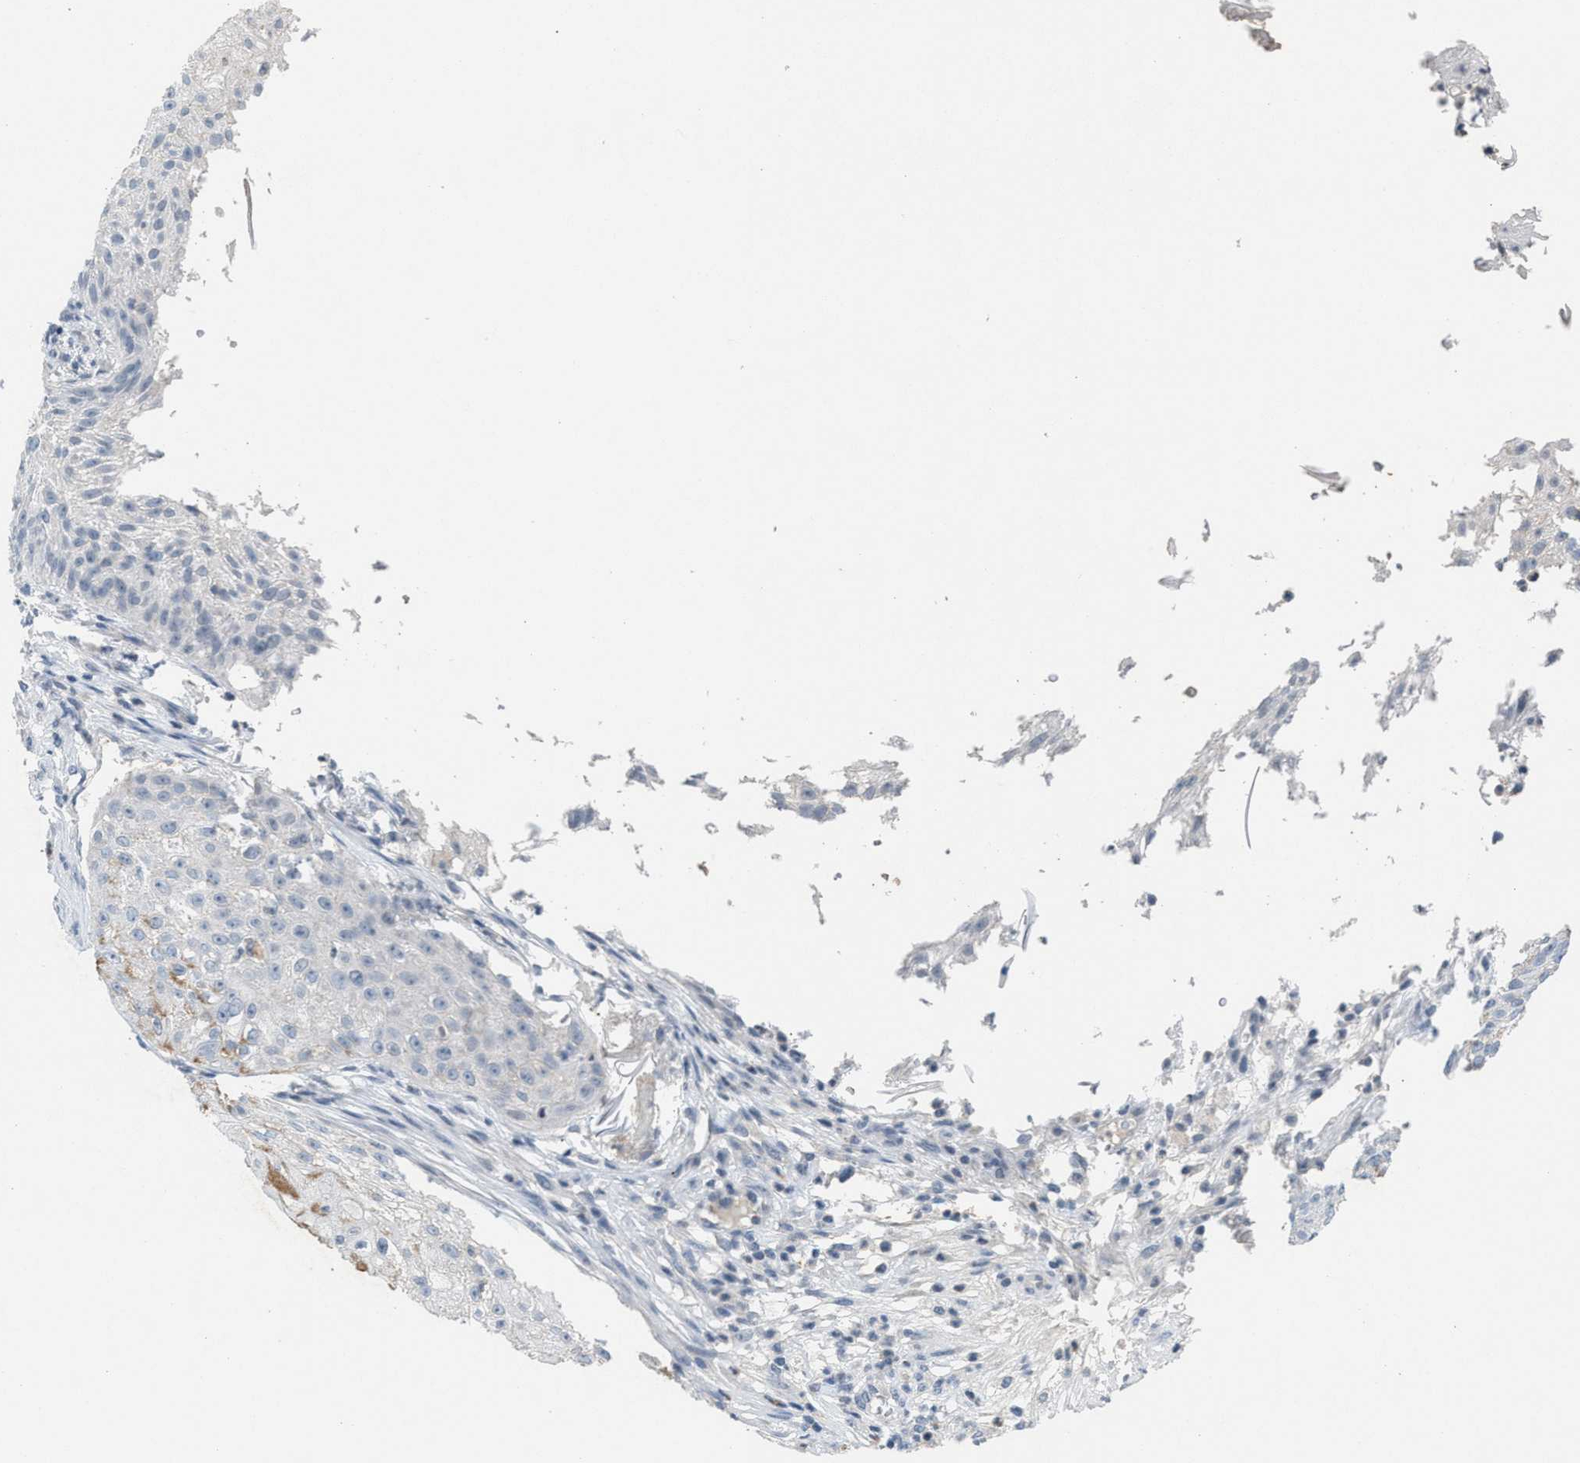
{"staining": {"intensity": "negative", "quantity": "none", "location": "none"}, "tissue": "skin cancer", "cell_type": "Tumor cells", "image_type": "cancer", "snomed": [{"axis": "morphology", "description": "Squamous cell carcinoma, NOS"}, {"axis": "topography", "description": "Skin"}], "caption": "Immunohistochemical staining of human squamous cell carcinoma (skin) reveals no significant expression in tumor cells.", "gene": "SLC5A5", "patient": {"sex": "female", "age": 80}}